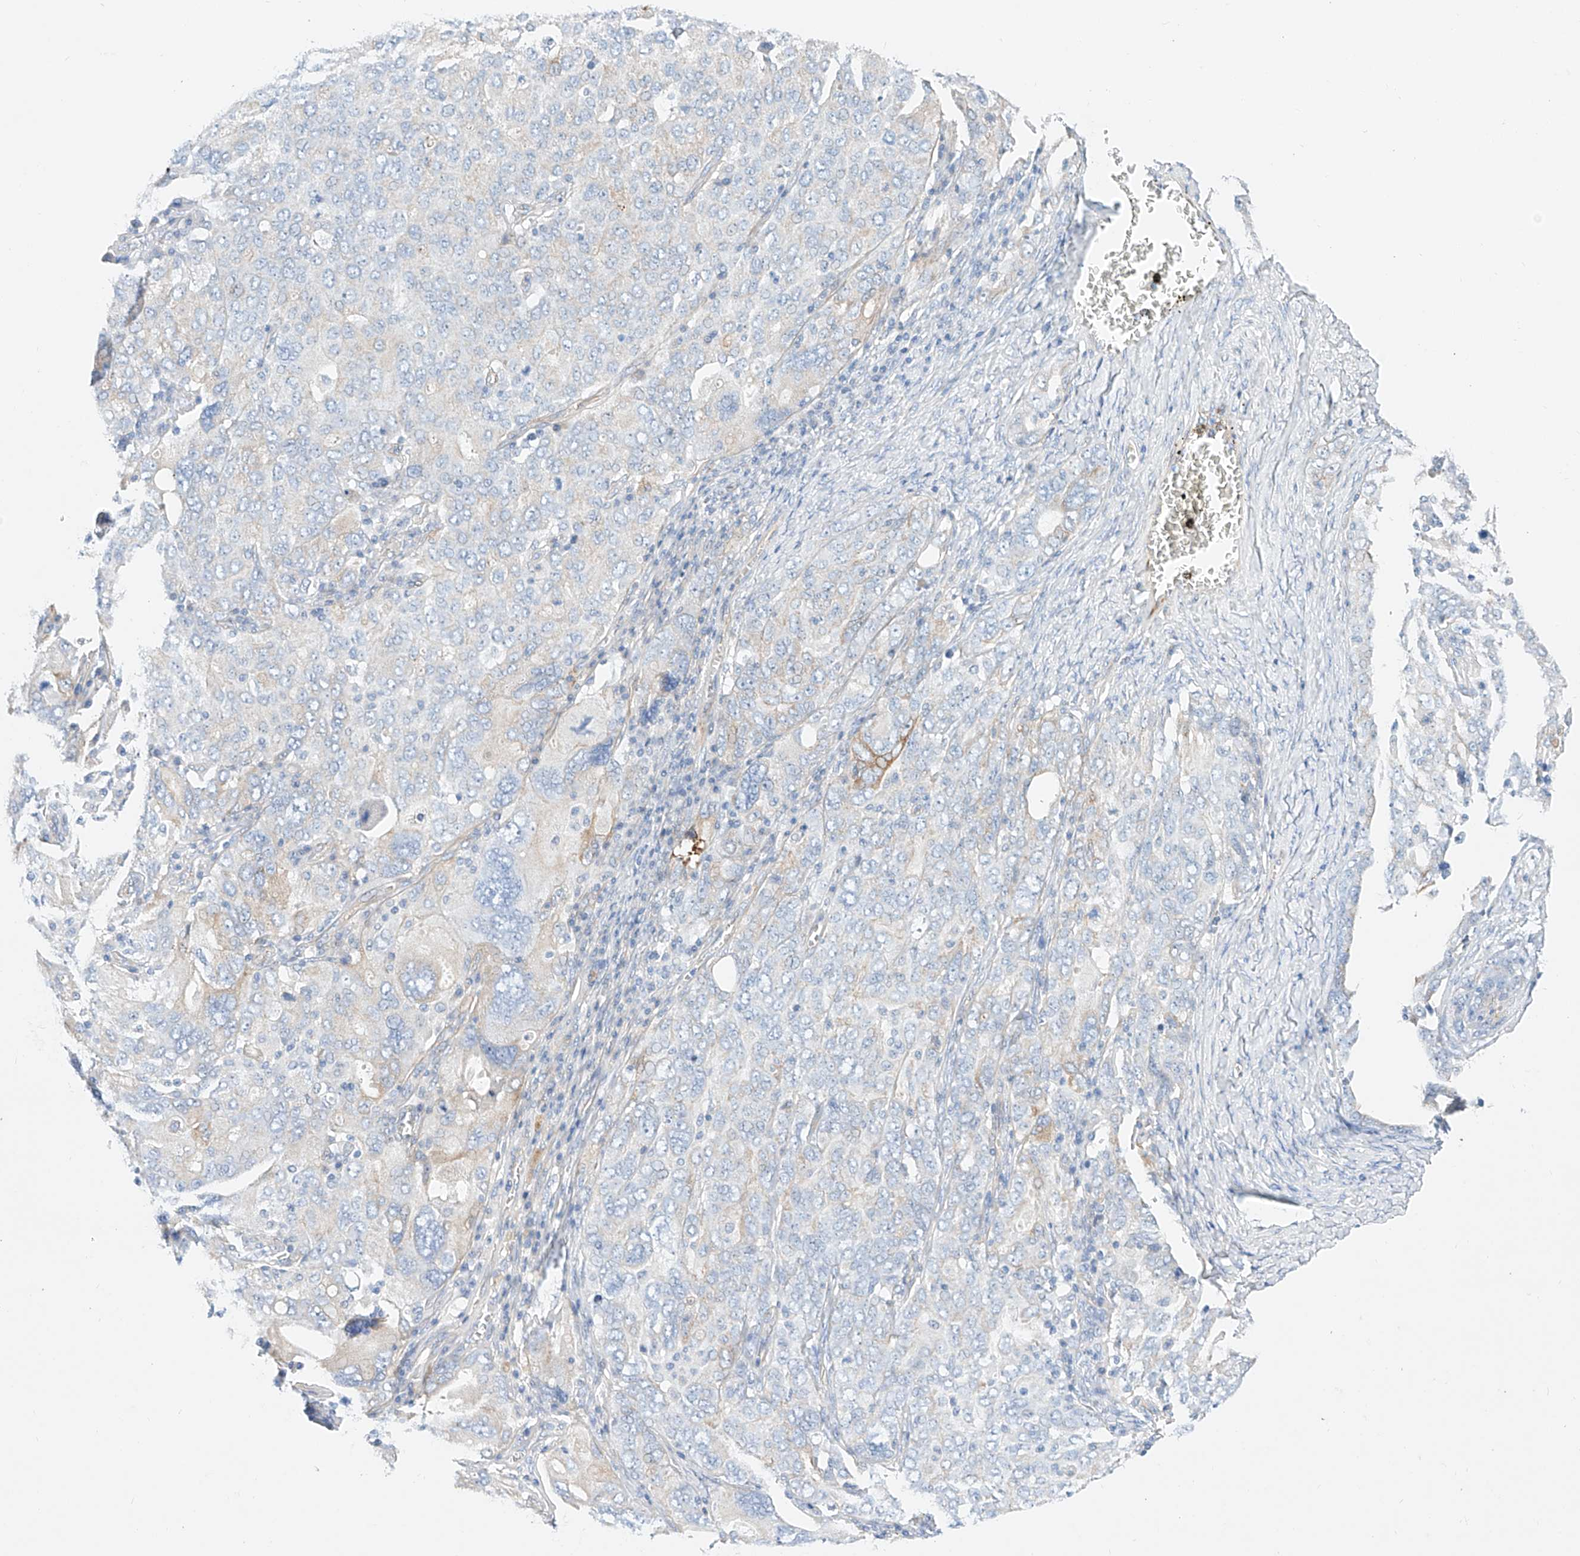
{"staining": {"intensity": "weak", "quantity": "<25%", "location": "cytoplasmic/membranous"}, "tissue": "ovarian cancer", "cell_type": "Tumor cells", "image_type": "cancer", "snomed": [{"axis": "morphology", "description": "Carcinoma, endometroid"}, {"axis": "topography", "description": "Ovary"}], "caption": "This micrograph is of ovarian cancer (endometroid carcinoma) stained with immunohistochemistry (IHC) to label a protein in brown with the nuclei are counter-stained blue. There is no staining in tumor cells.", "gene": "SBSPON", "patient": {"sex": "female", "age": 62}}